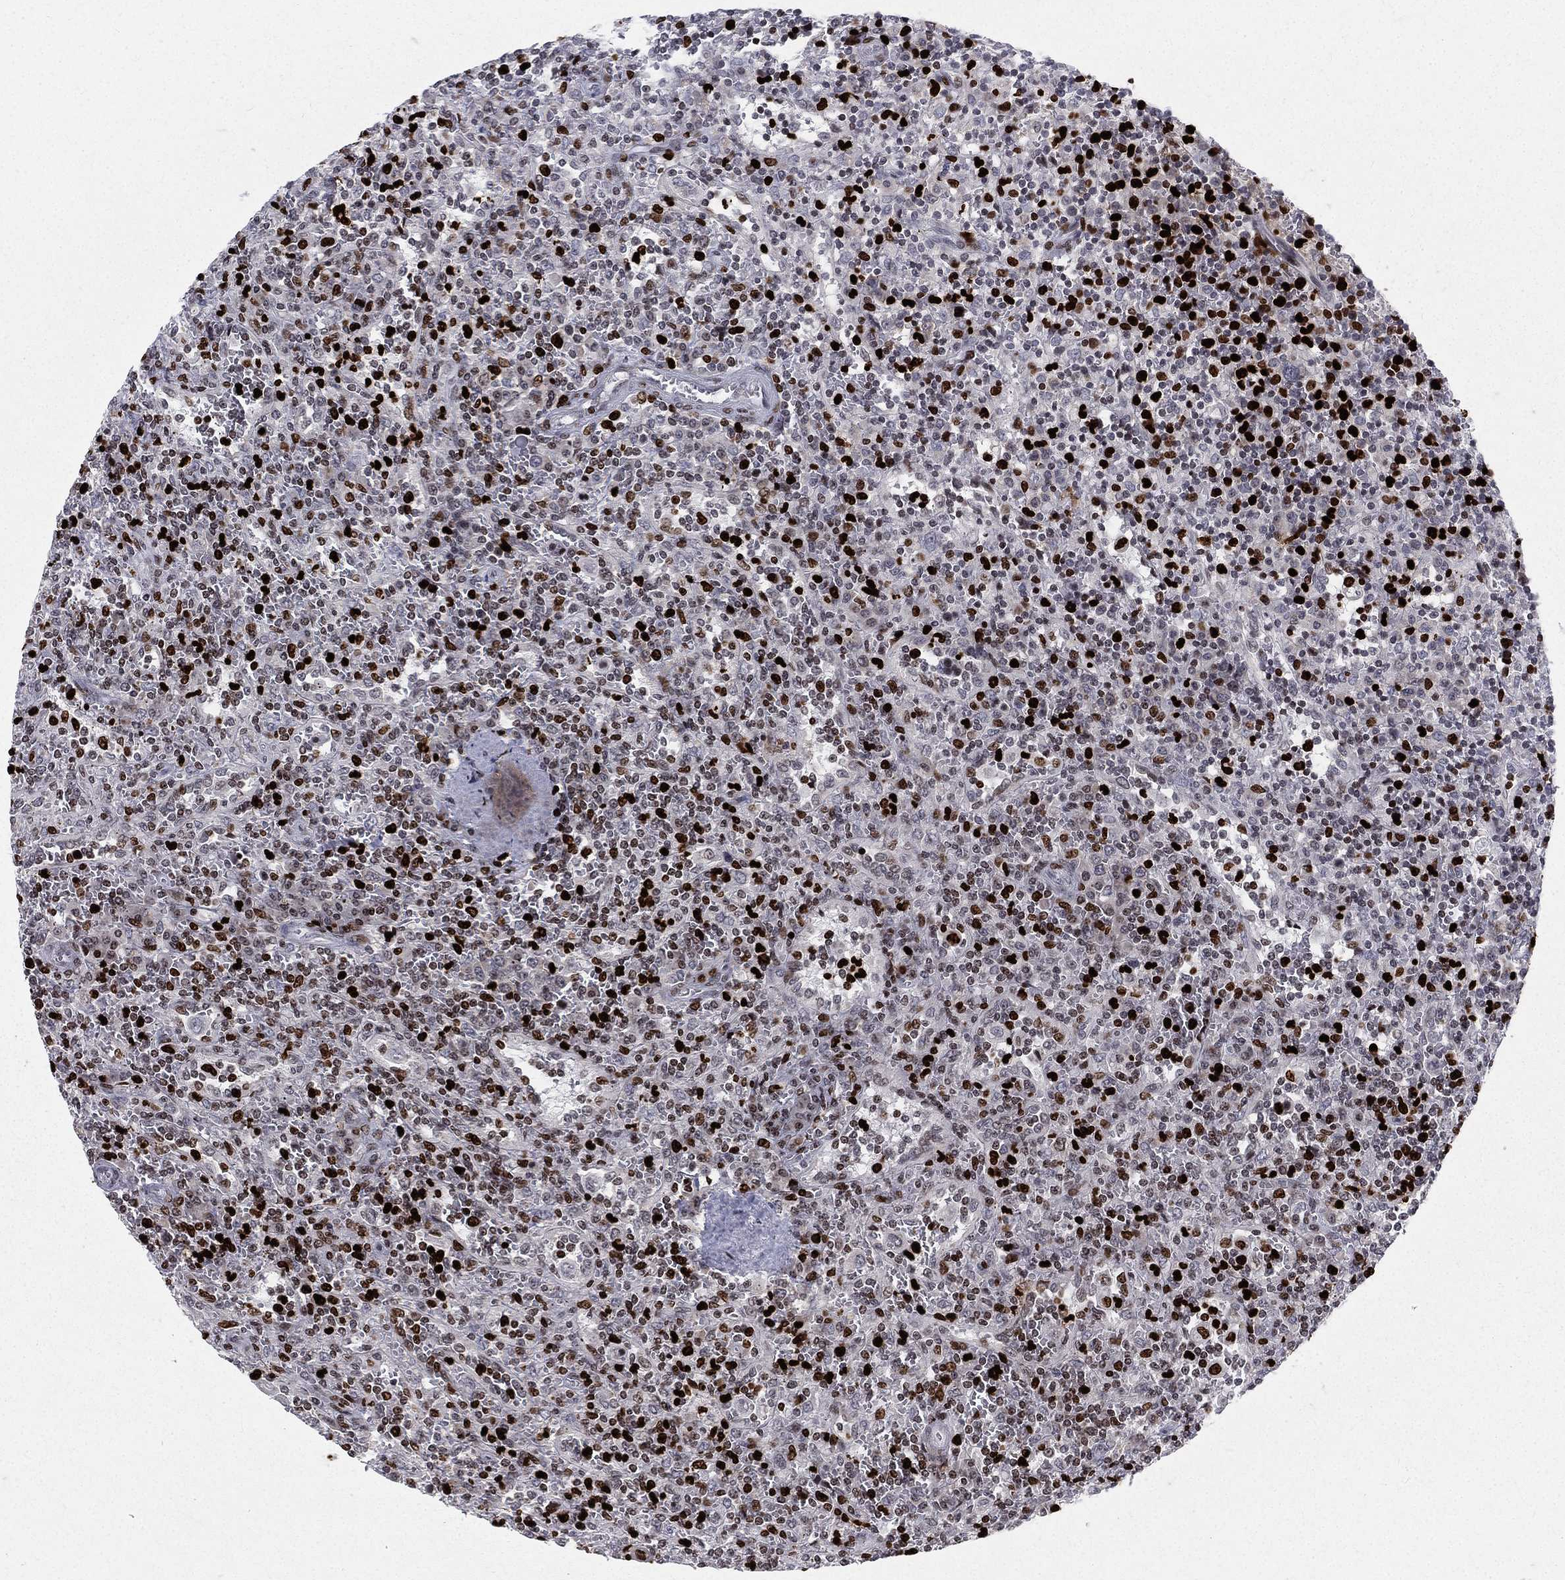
{"staining": {"intensity": "strong", "quantity": "25%-75%", "location": "nuclear"}, "tissue": "lymphoma", "cell_type": "Tumor cells", "image_type": "cancer", "snomed": [{"axis": "morphology", "description": "Malignant lymphoma, non-Hodgkin's type, Low grade"}, {"axis": "topography", "description": "Spleen"}], "caption": "IHC (DAB (3,3'-diaminobenzidine)) staining of human low-grade malignant lymphoma, non-Hodgkin's type displays strong nuclear protein expression in about 25%-75% of tumor cells.", "gene": "MNDA", "patient": {"sex": "male", "age": 62}}